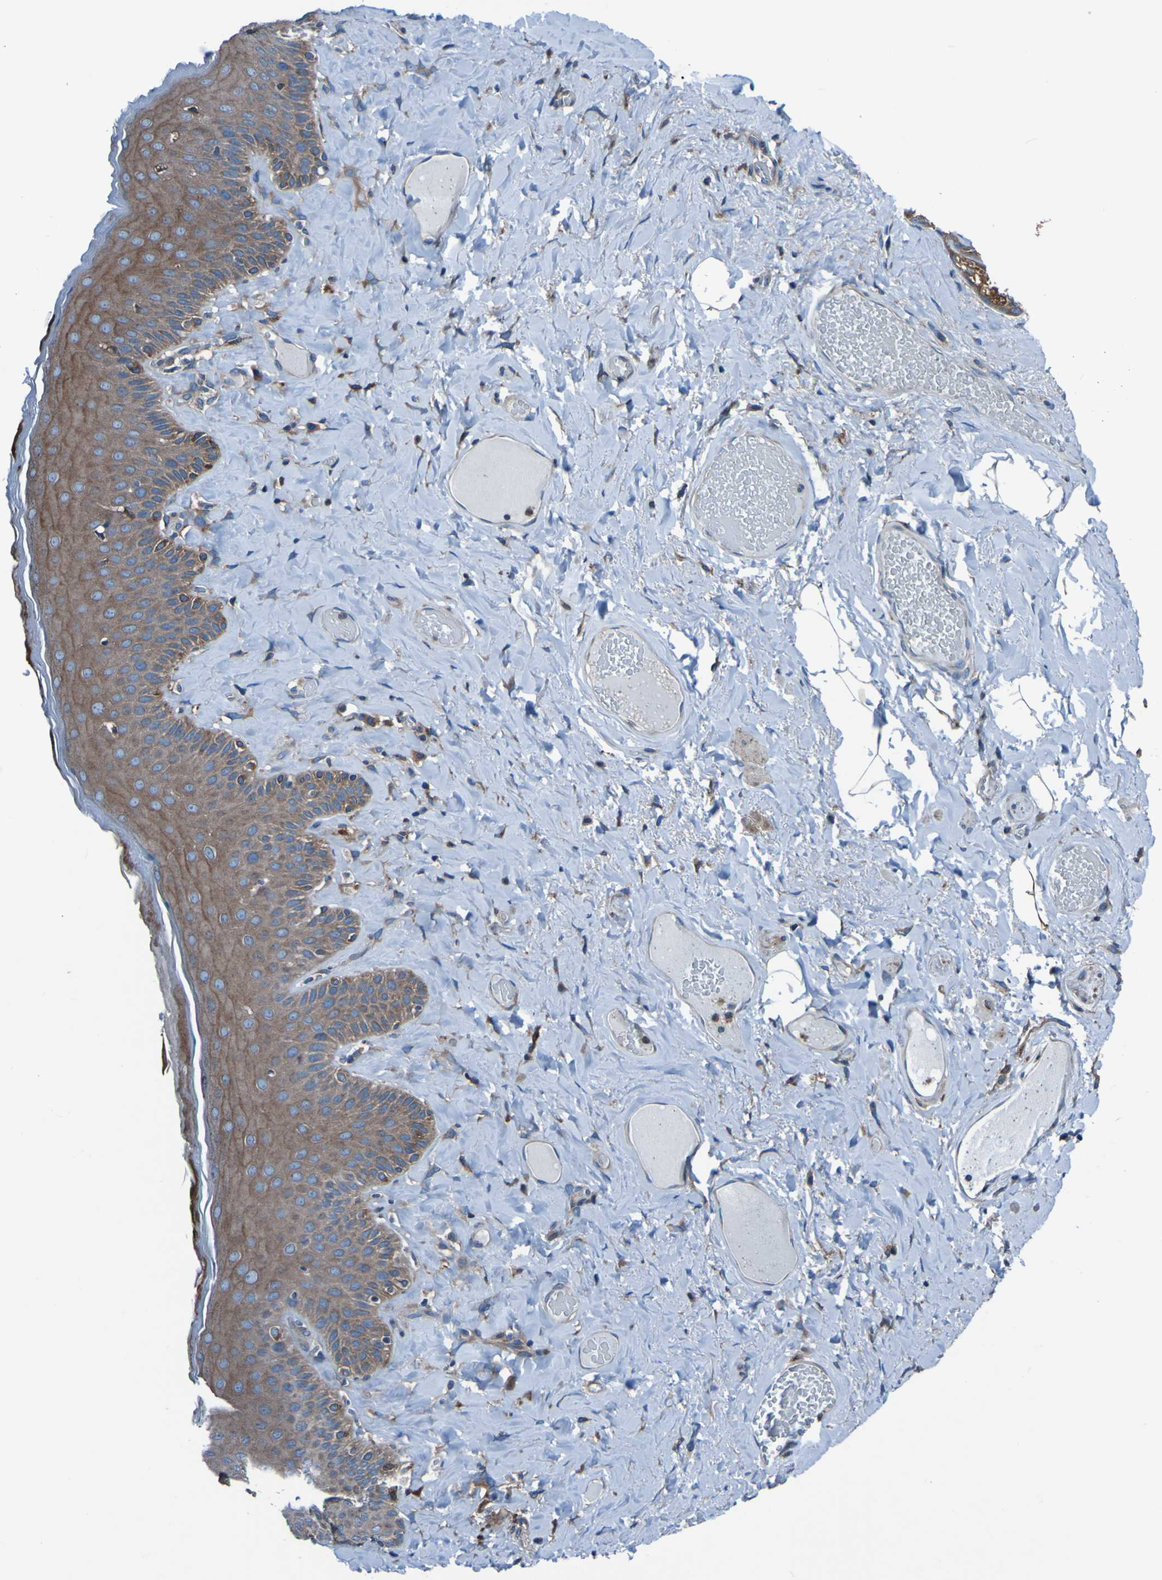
{"staining": {"intensity": "moderate", "quantity": ">75%", "location": "cytoplasmic/membranous"}, "tissue": "skin", "cell_type": "Epidermal cells", "image_type": "normal", "snomed": [{"axis": "morphology", "description": "Normal tissue, NOS"}, {"axis": "topography", "description": "Anal"}], "caption": "Skin stained with immunohistochemistry (IHC) exhibits moderate cytoplasmic/membranous positivity in approximately >75% of epidermal cells.", "gene": "RAB5B", "patient": {"sex": "male", "age": 69}}